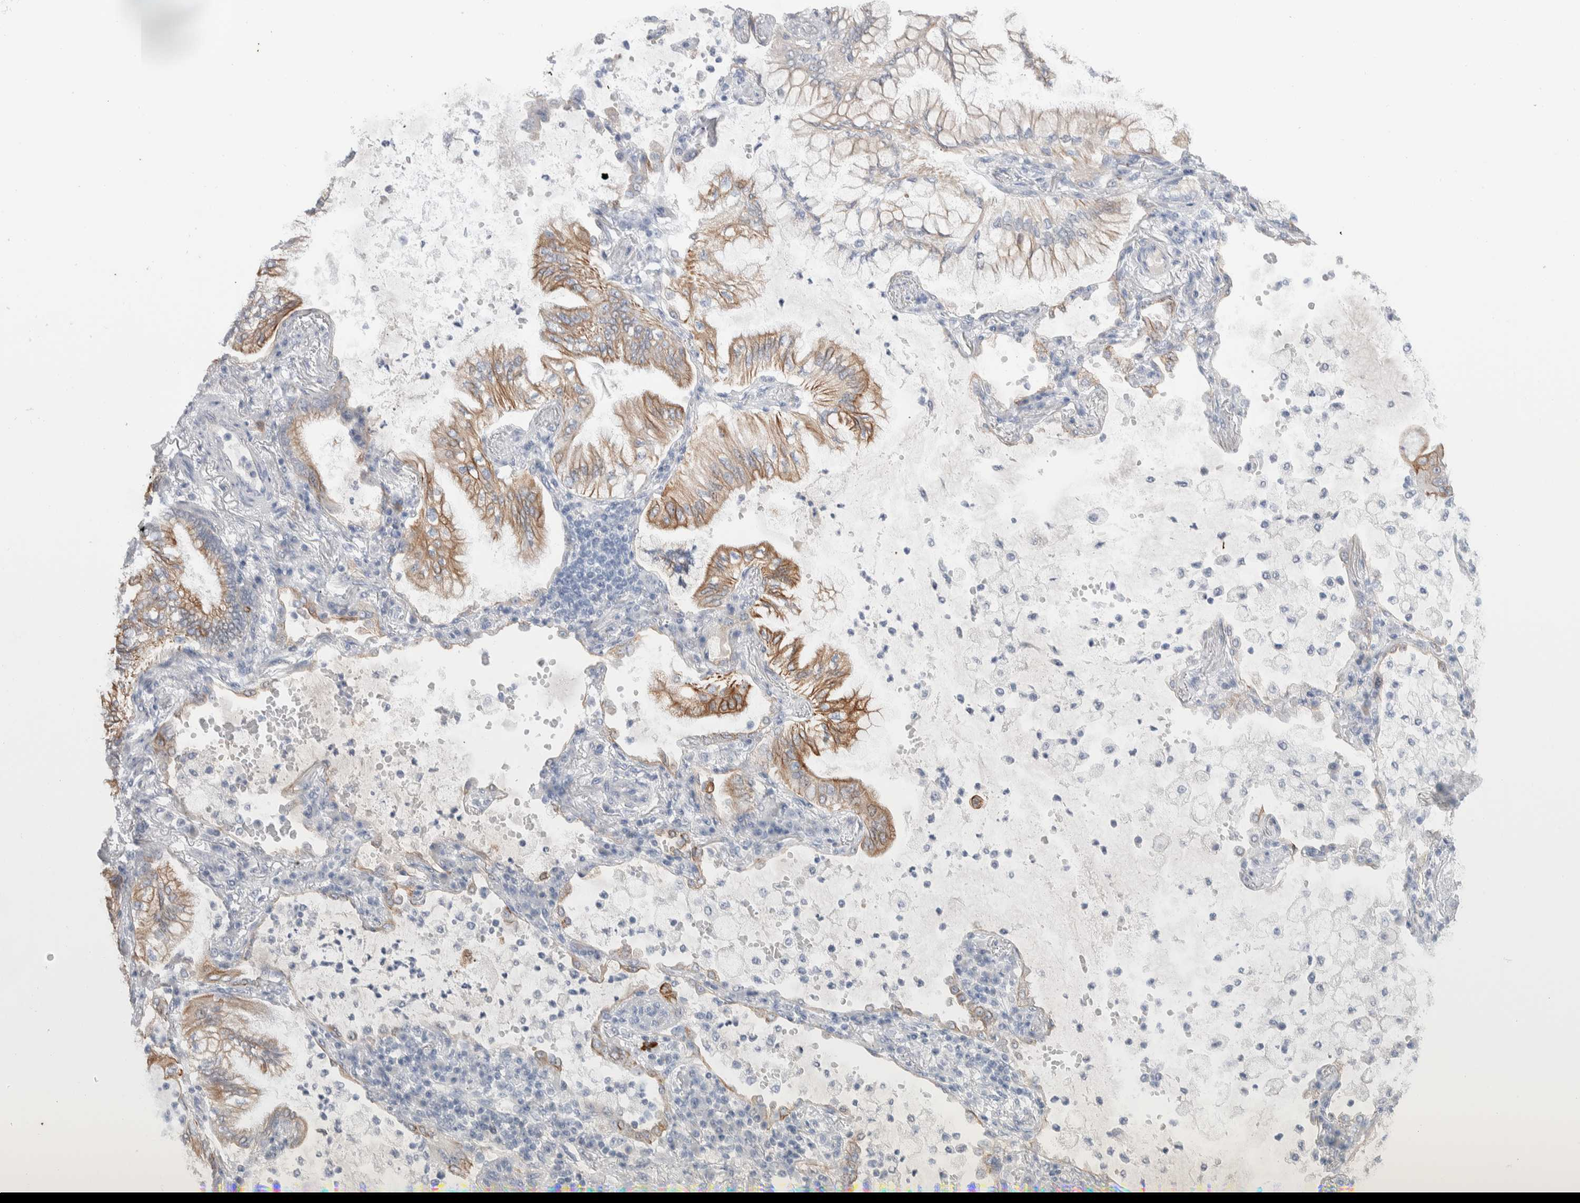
{"staining": {"intensity": "moderate", "quantity": ">75%", "location": "cytoplasmic/membranous"}, "tissue": "lung cancer", "cell_type": "Tumor cells", "image_type": "cancer", "snomed": [{"axis": "morphology", "description": "Adenocarcinoma, NOS"}, {"axis": "topography", "description": "Lung"}], "caption": "An image showing moderate cytoplasmic/membranous staining in about >75% of tumor cells in adenocarcinoma (lung), as visualized by brown immunohistochemical staining.", "gene": "C1orf112", "patient": {"sex": "female", "age": 70}}